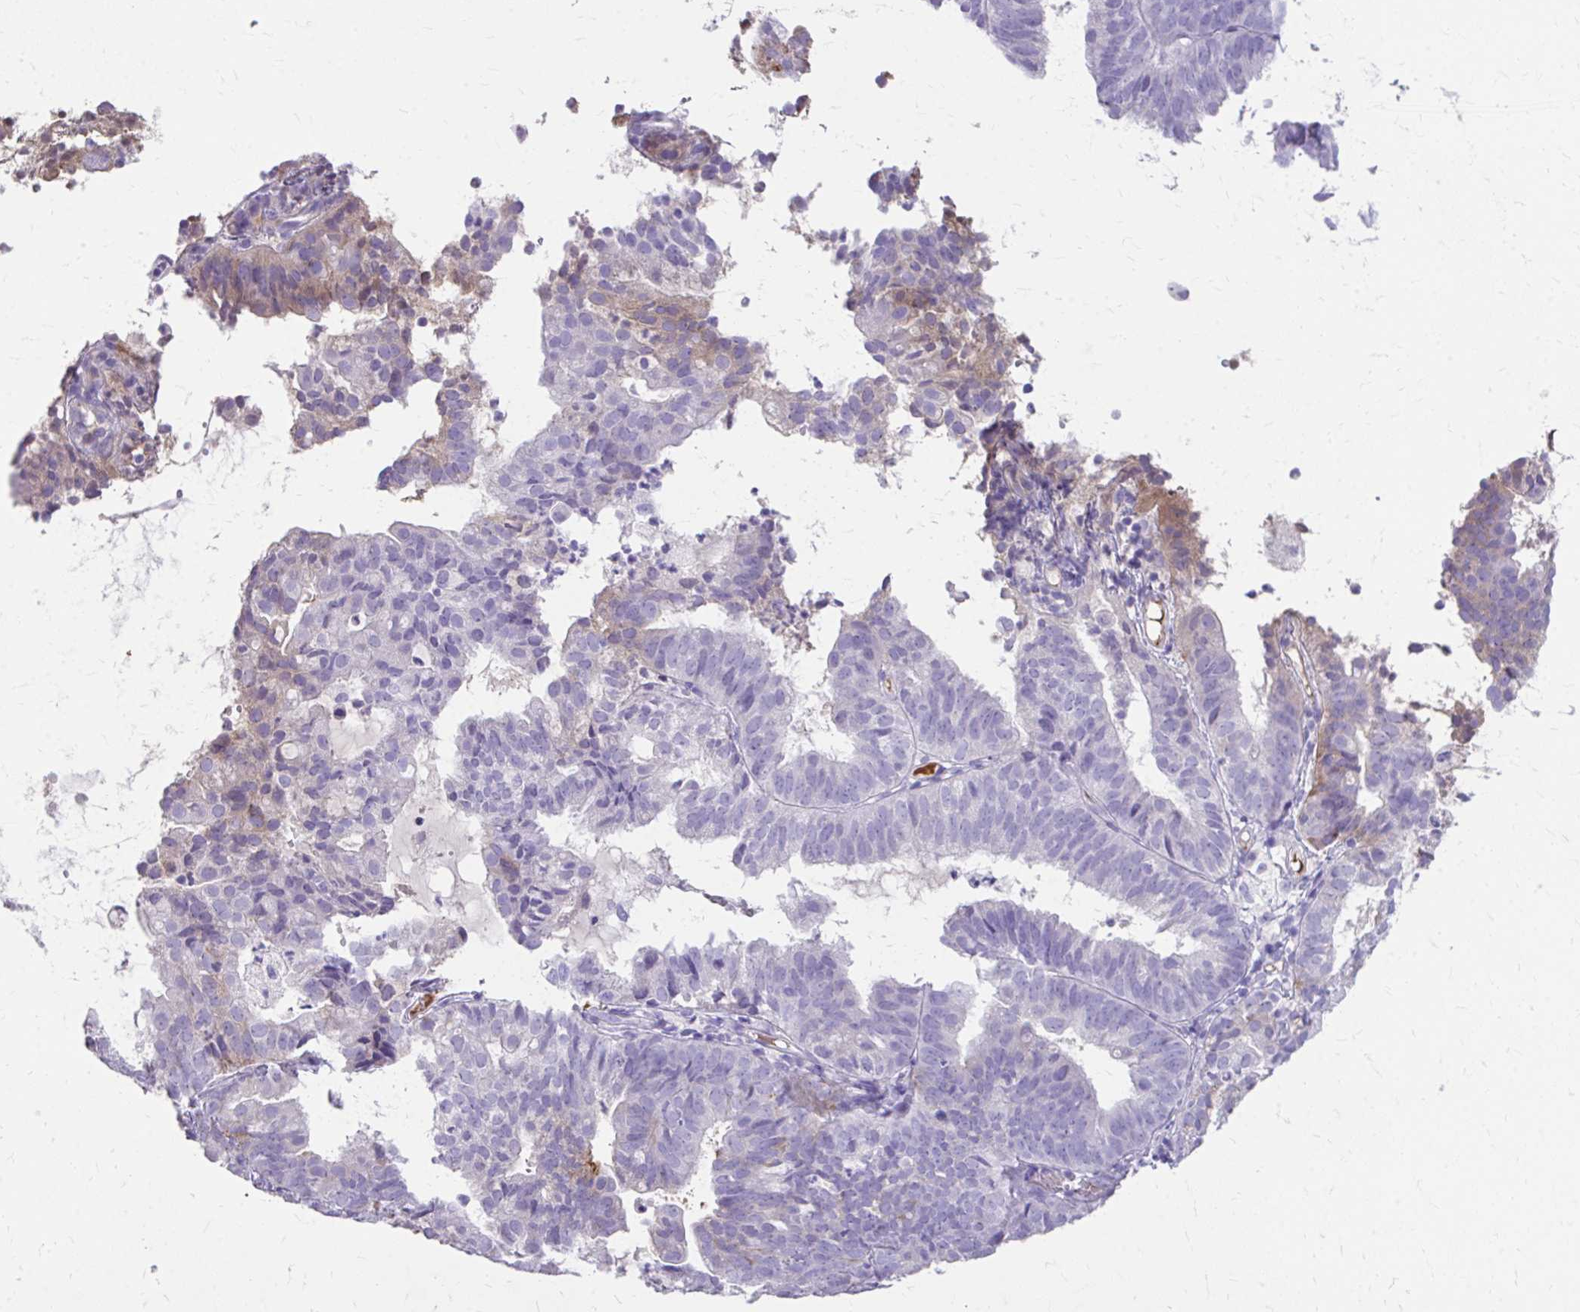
{"staining": {"intensity": "weak", "quantity": "<25%", "location": "cytoplasmic/membranous"}, "tissue": "endometrial cancer", "cell_type": "Tumor cells", "image_type": "cancer", "snomed": [{"axis": "morphology", "description": "Adenocarcinoma, NOS"}, {"axis": "topography", "description": "Endometrium"}], "caption": "Protein analysis of endometrial cancer exhibits no significant expression in tumor cells.", "gene": "CFH", "patient": {"sex": "female", "age": 80}}